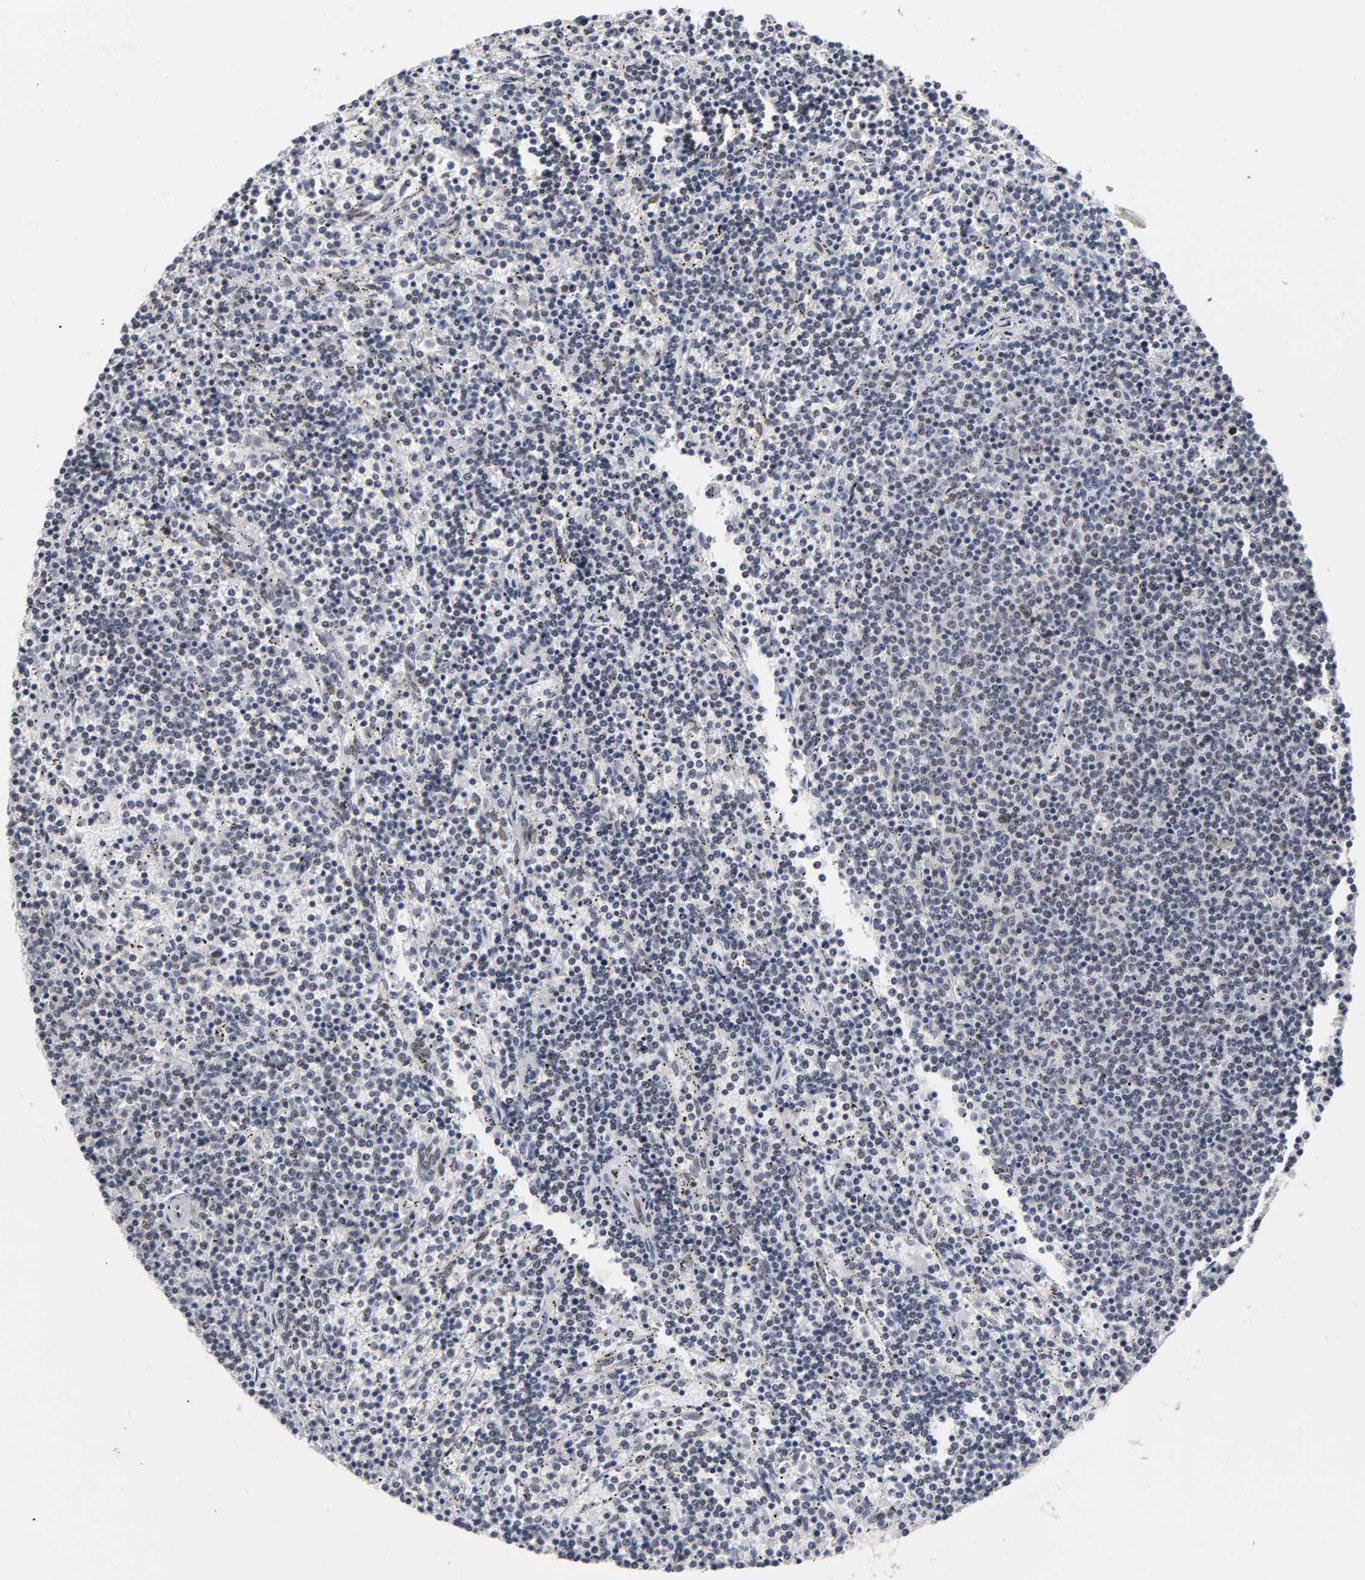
{"staining": {"intensity": "negative", "quantity": "none", "location": "none"}, "tissue": "lymphoma", "cell_type": "Tumor cells", "image_type": "cancer", "snomed": [{"axis": "morphology", "description": "Malignant lymphoma, non-Hodgkin's type, Low grade"}, {"axis": "topography", "description": "Spleen"}], "caption": "A histopathology image of human lymphoma is negative for staining in tumor cells.", "gene": "TRIM33", "patient": {"sex": "female", "age": 50}}